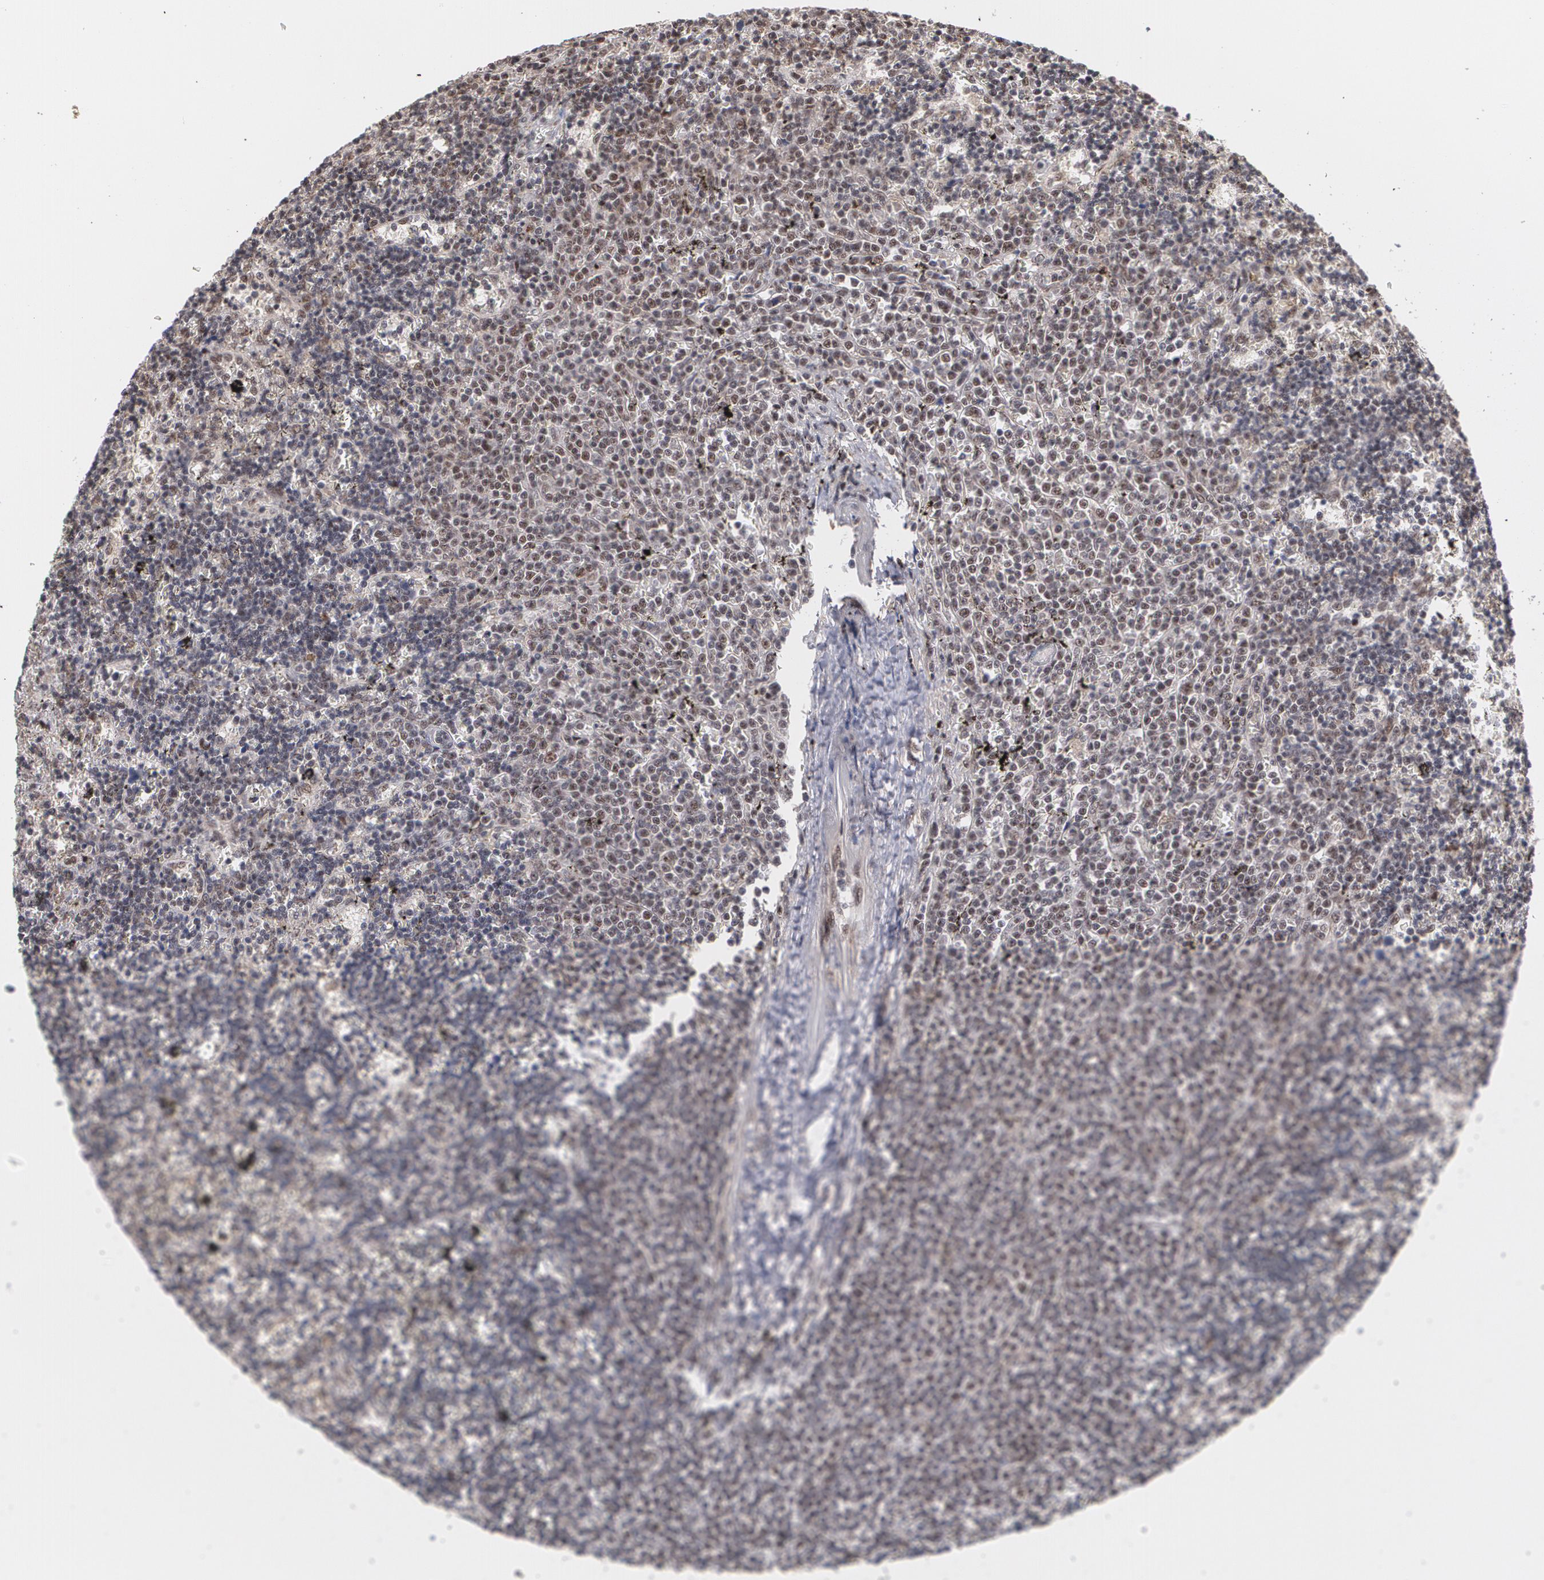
{"staining": {"intensity": "weak", "quantity": "<25%", "location": "nuclear"}, "tissue": "lymphoma", "cell_type": "Tumor cells", "image_type": "cancer", "snomed": [{"axis": "morphology", "description": "Malignant lymphoma, non-Hodgkin's type, Low grade"}, {"axis": "topography", "description": "Spleen"}], "caption": "There is no significant expression in tumor cells of lymphoma. (Immunohistochemistry (ihc), brightfield microscopy, high magnification).", "gene": "ZNF234", "patient": {"sex": "male", "age": 60}}